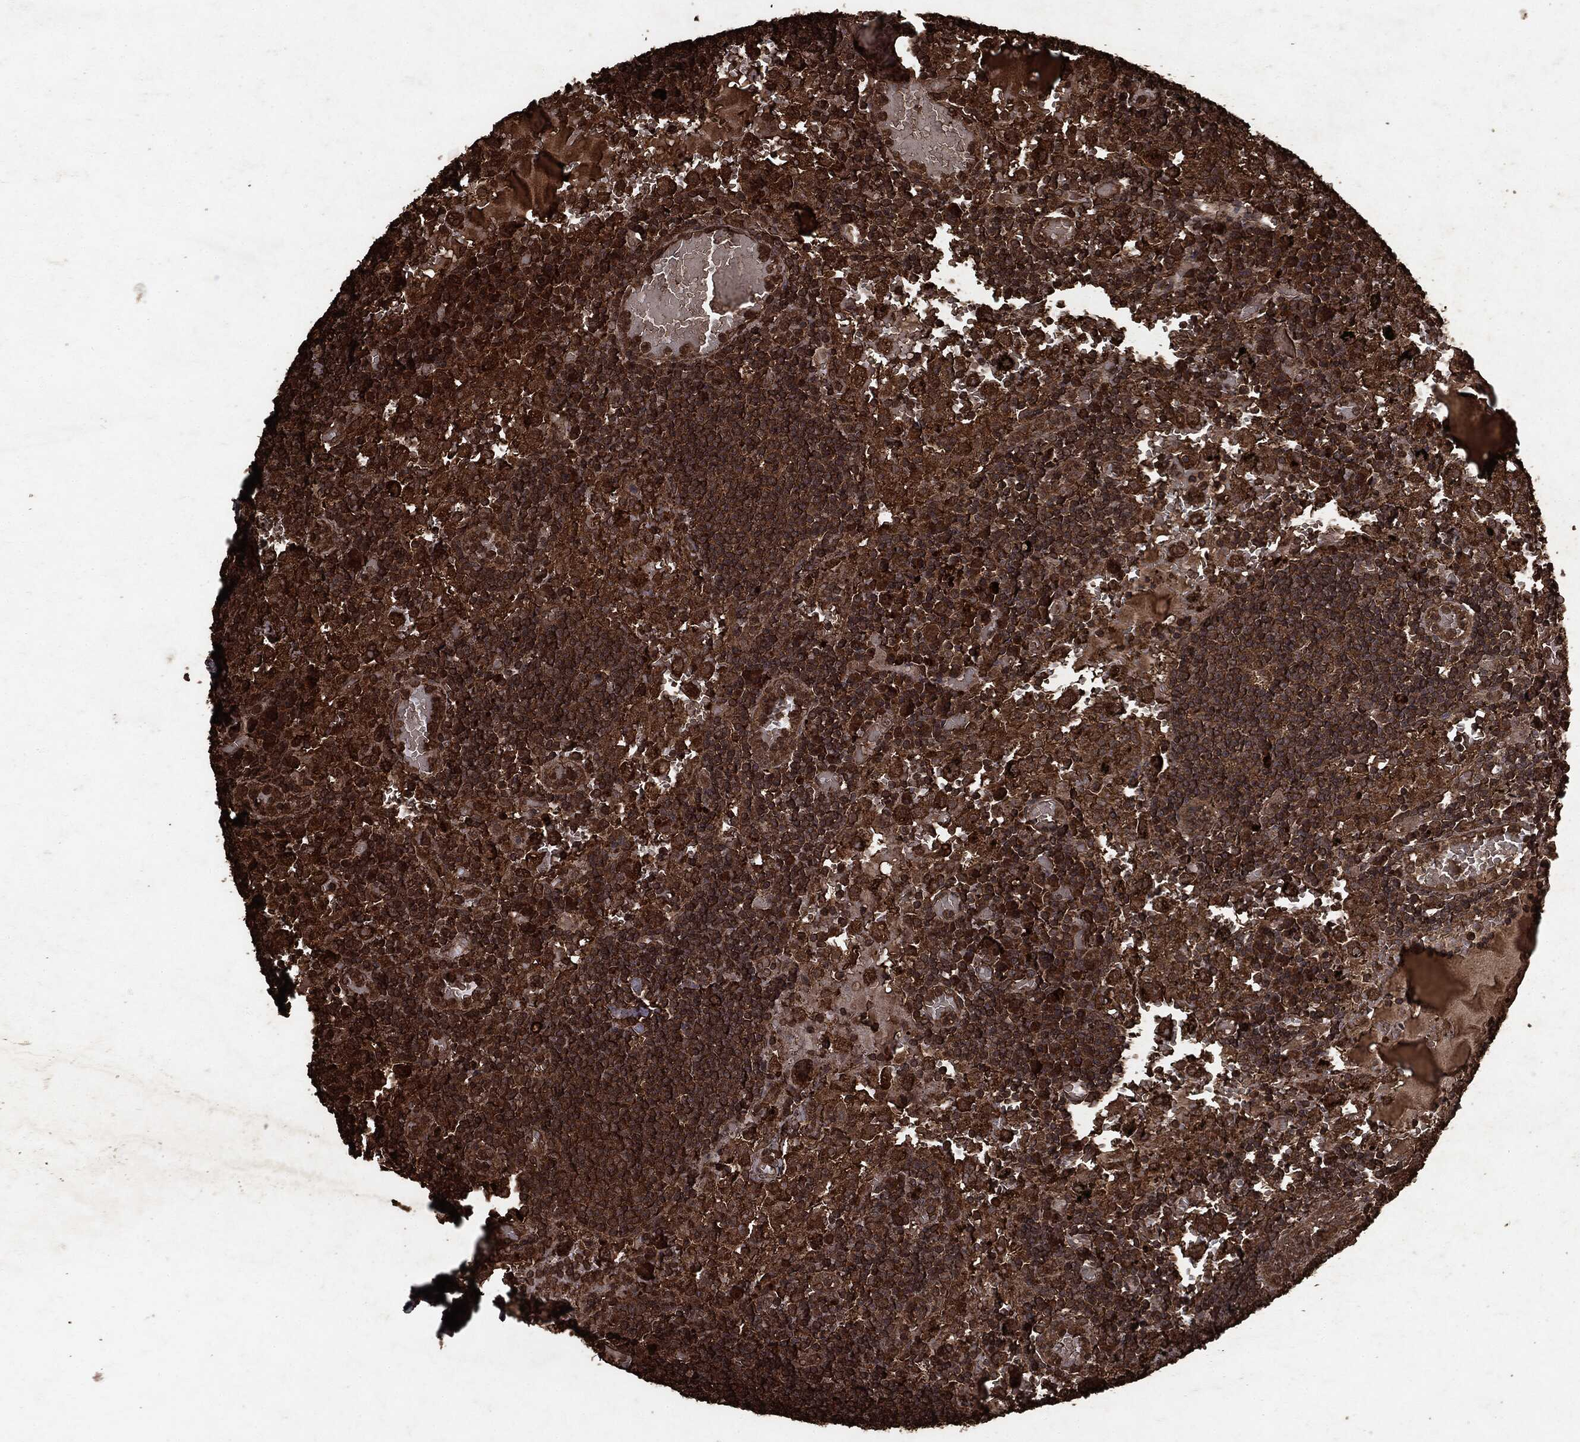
{"staining": {"intensity": "strong", "quantity": ">75%", "location": "cytoplasmic/membranous"}, "tissue": "lymph node", "cell_type": "Germinal center cells", "image_type": "normal", "snomed": [{"axis": "morphology", "description": "Normal tissue, NOS"}, {"axis": "topography", "description": "Lymph node"}], "caption": "A high amount of strong cytoplasmic/membranous staining is seen in approximately >75% of germinal center cells in normal lymph node.", "gene": "ARAF", "patient": {"sex": "male", "age": 62}}